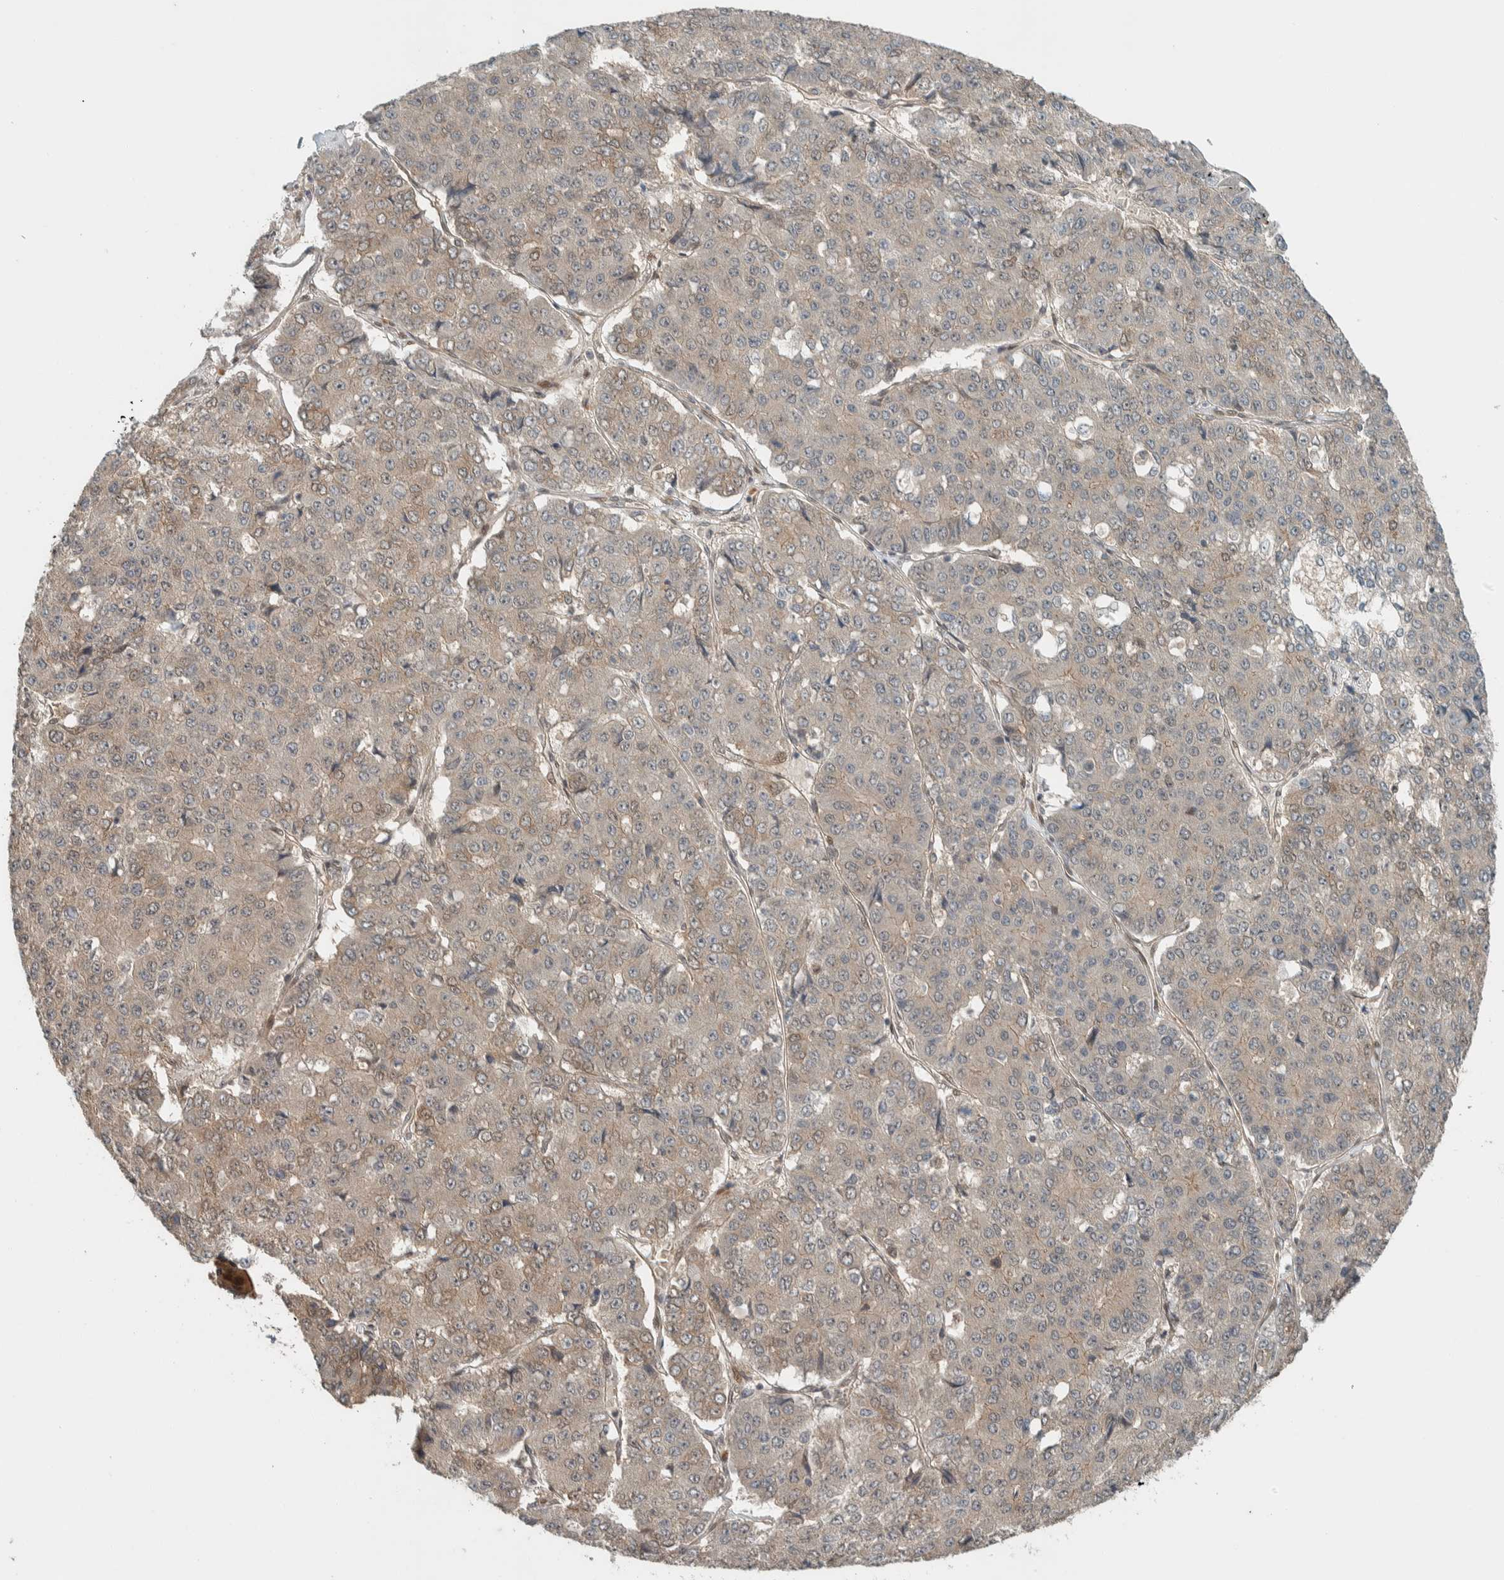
{"staining": {"intensity": "negative", "quantity": "none", "location": "none"}, "tissue": "pancreatic cancer", "cell_type": "Tumor cells", "image_type": "cancer", "snomed": [{"axis": "morphology", "description": "Adenocarcinoma, NOS"}, {"axis": "topography", "description": "Pancreas"}], "caption": "Protein analysis of pancreatic cancer (adenocarcinoma) shows no significant positivity in tumor cells. Nuclei are stained in blue.", "gene": "STXBP4", "patient": {"sex": "male", "age": 50}}